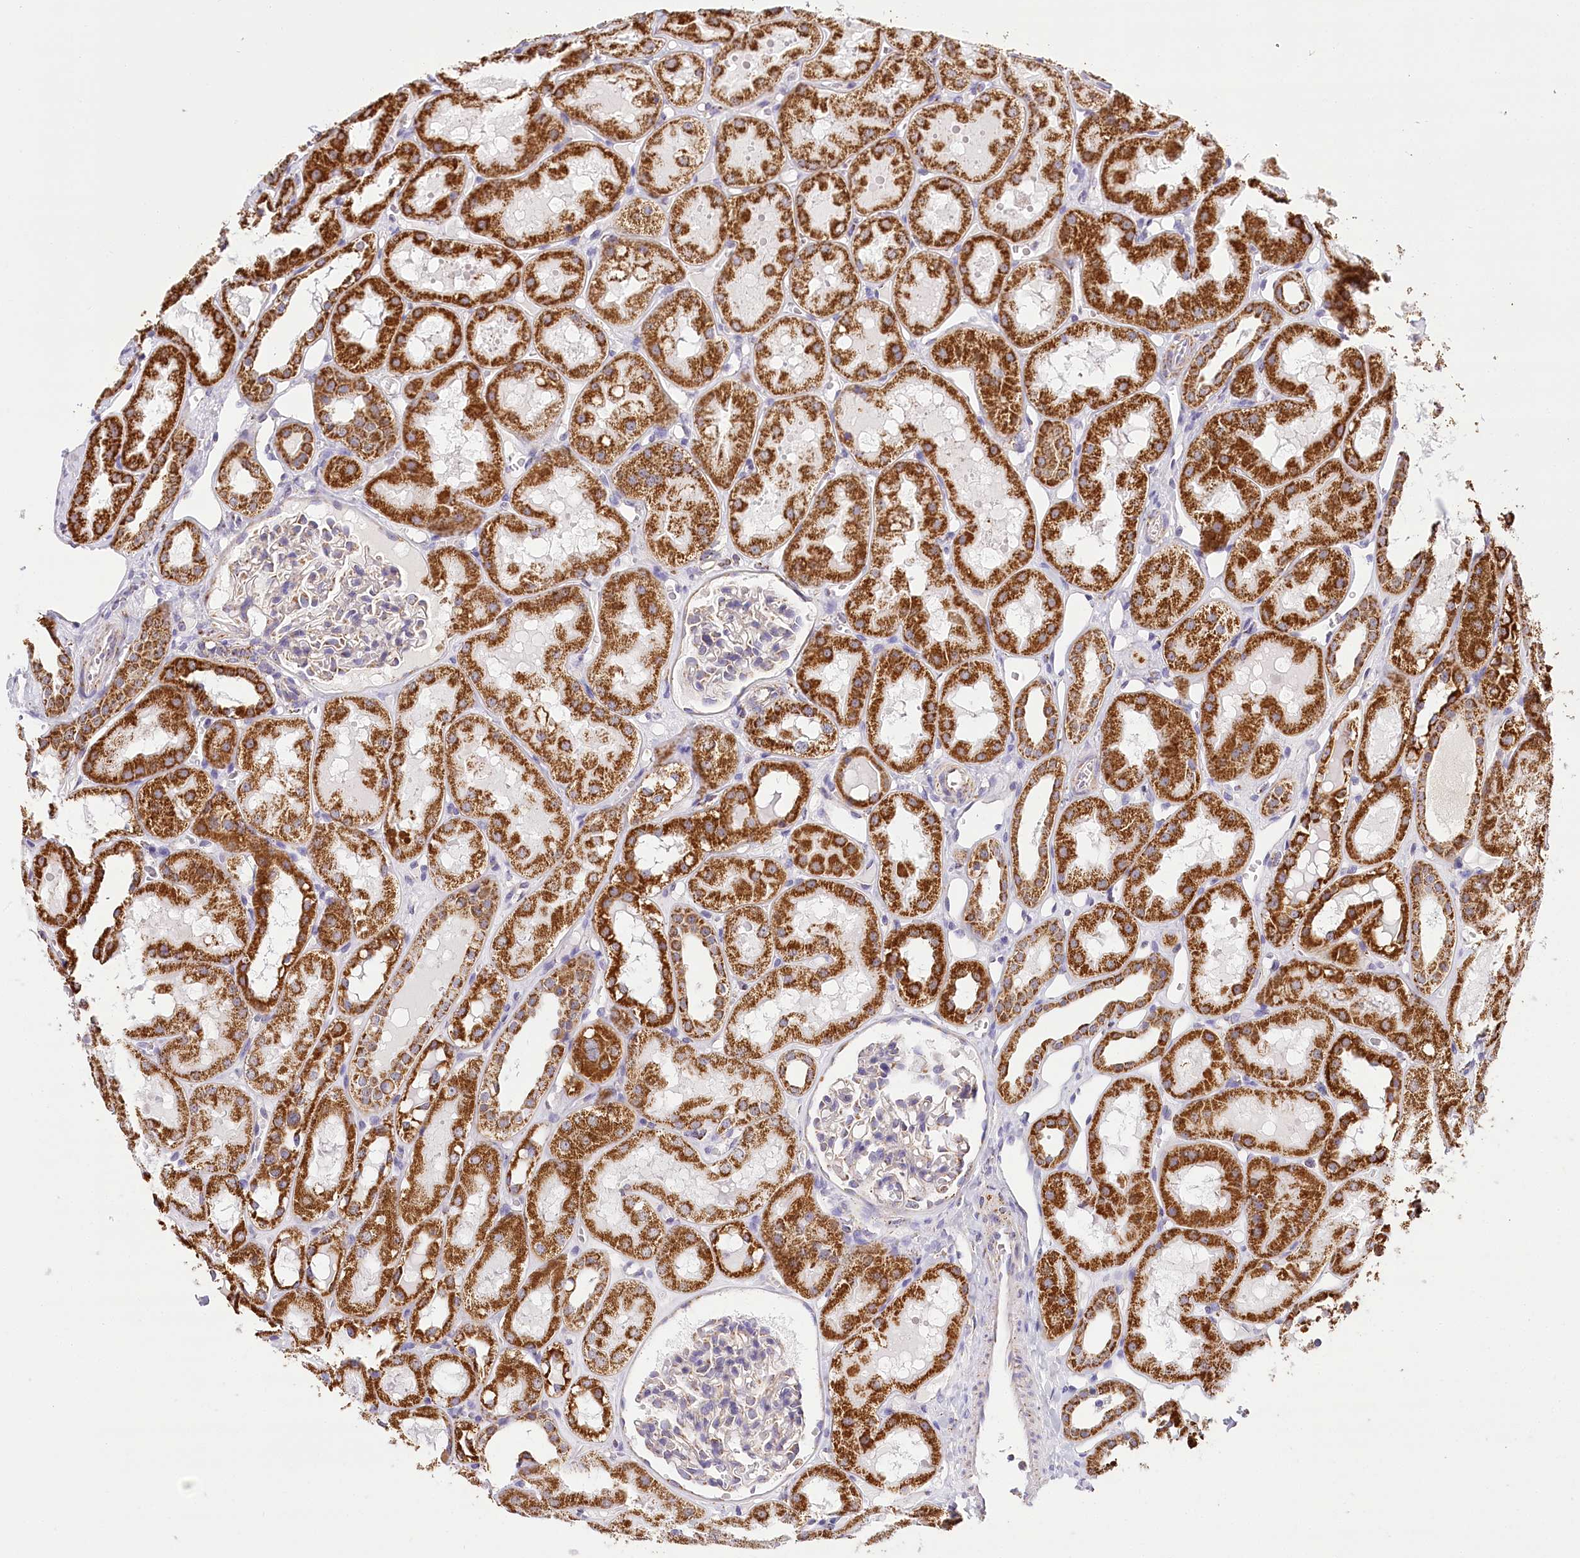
{"staining": {"intensity": "moderate", "quantity": "<25%", "location": "cytoplasmic/membranous"}, "tissue": "kidney", "cell_type": "Cells in glomeruli", "image_type": "normal", "snomed": [{"axis": "morphology", "description": "Normal tissue, NOS"}, {"axis": "topography", "description": "Kidney"}, {"axis": "topography", "description": "Urinary bladder"}], "caption": "This histopathology image shows immunohistochemistry (IHC) staining of benign human kidney, with low moderate cytoplasmic/membranous expression in approximately <25% of cells in glomeruli.", "gene": "LSS", "patient": {"sex": "male", "age": 16}}